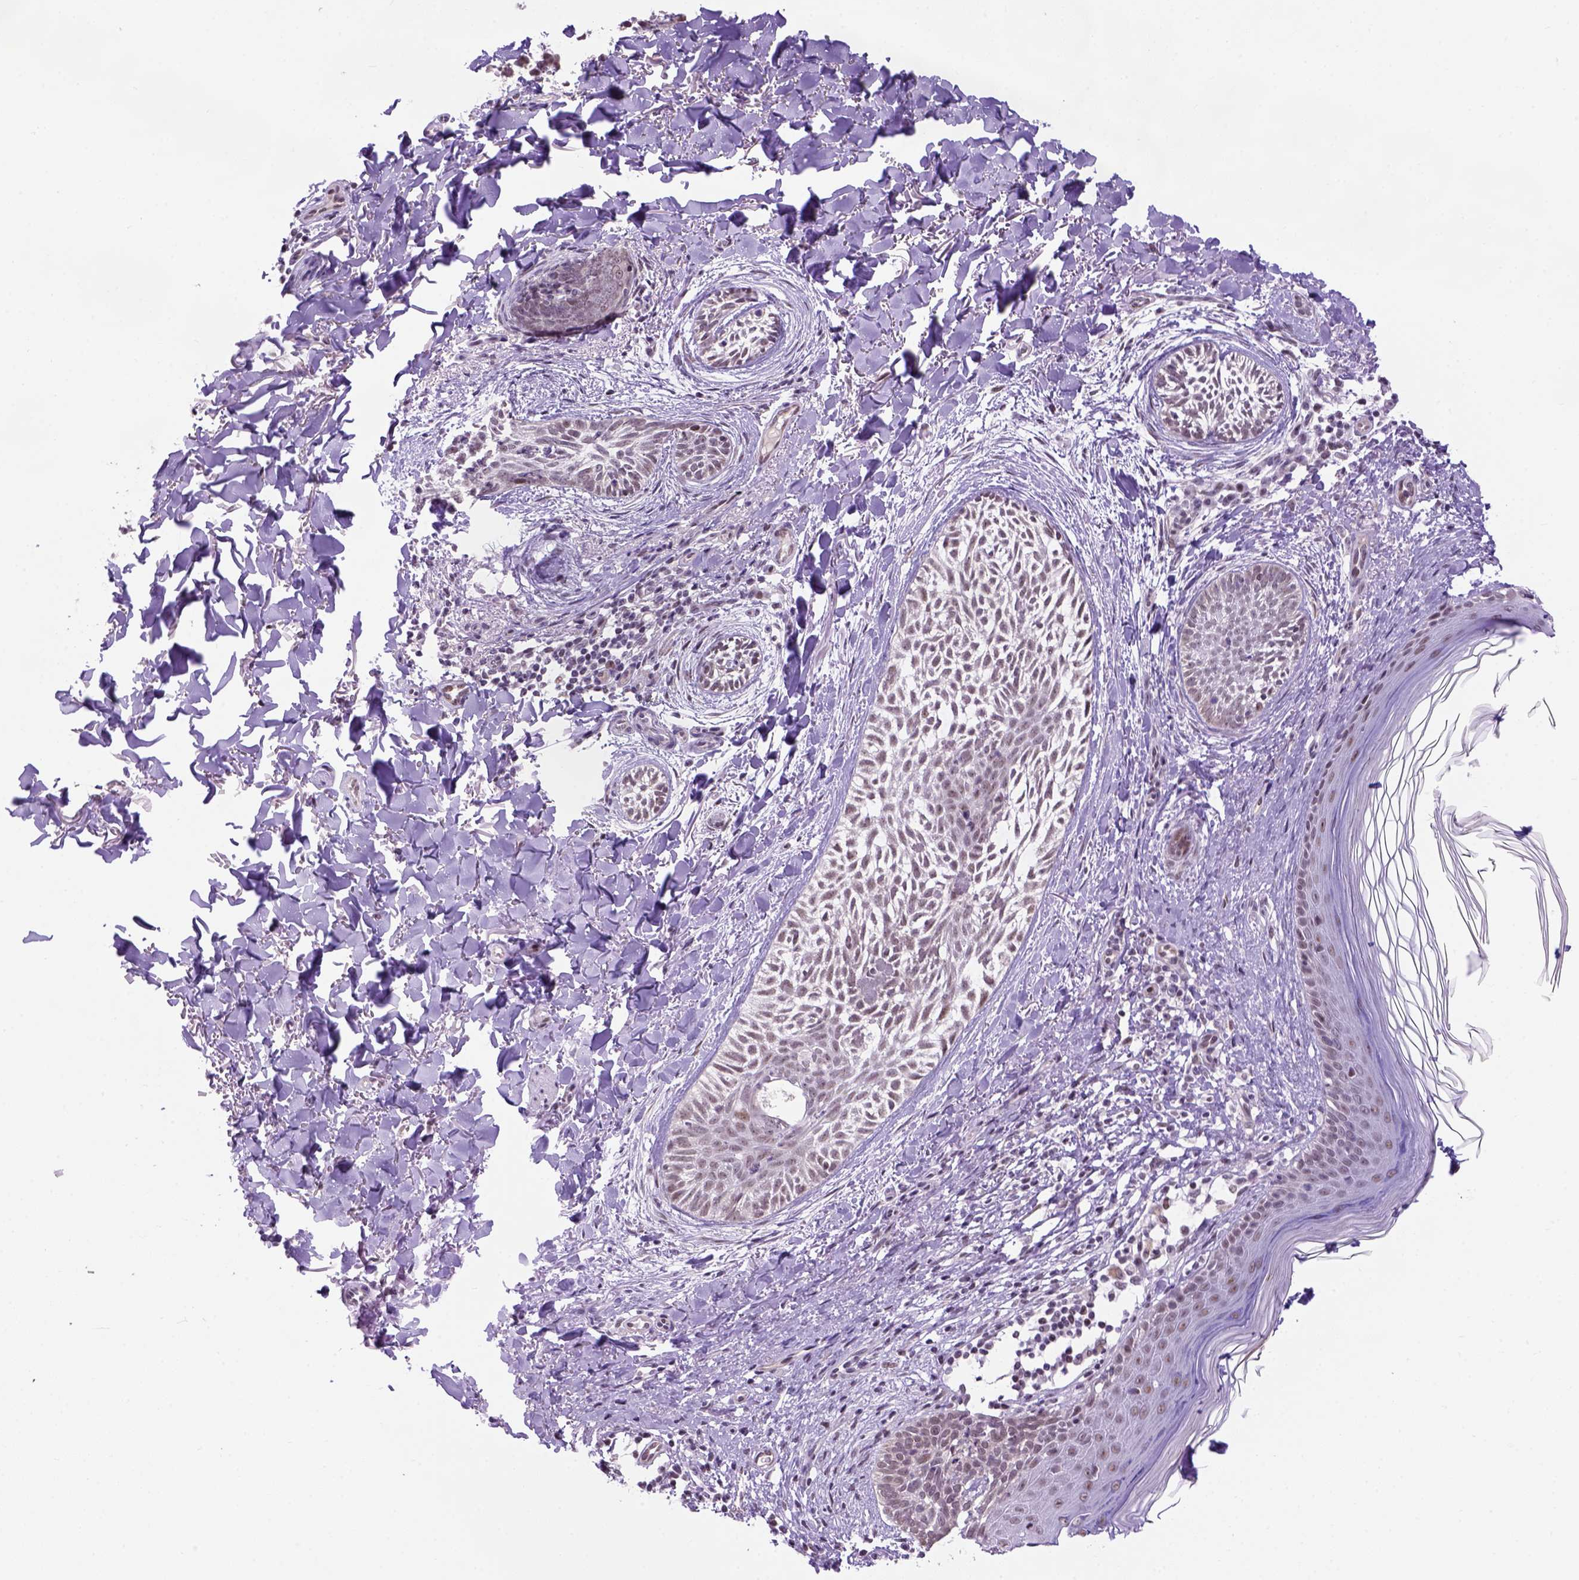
{"staining": {"intensity": "negative", "quantity": "none", "location": "none"}, "tissue": "skin cancer", "cell_type": "Tumor cells", "image_type": "cancer", "snomed": [{"axis": "morphology", "description": "Basal cell carcinoma"}, {"axis": "topography", "description": "Skin"}], "caption": "Immunohistochemistry of skin cancer (basal cell carcinoma) exhibits no positivity in tumor cells.", "gene": "TBPL1", "patient": {"sex": "female", "age": 68}}